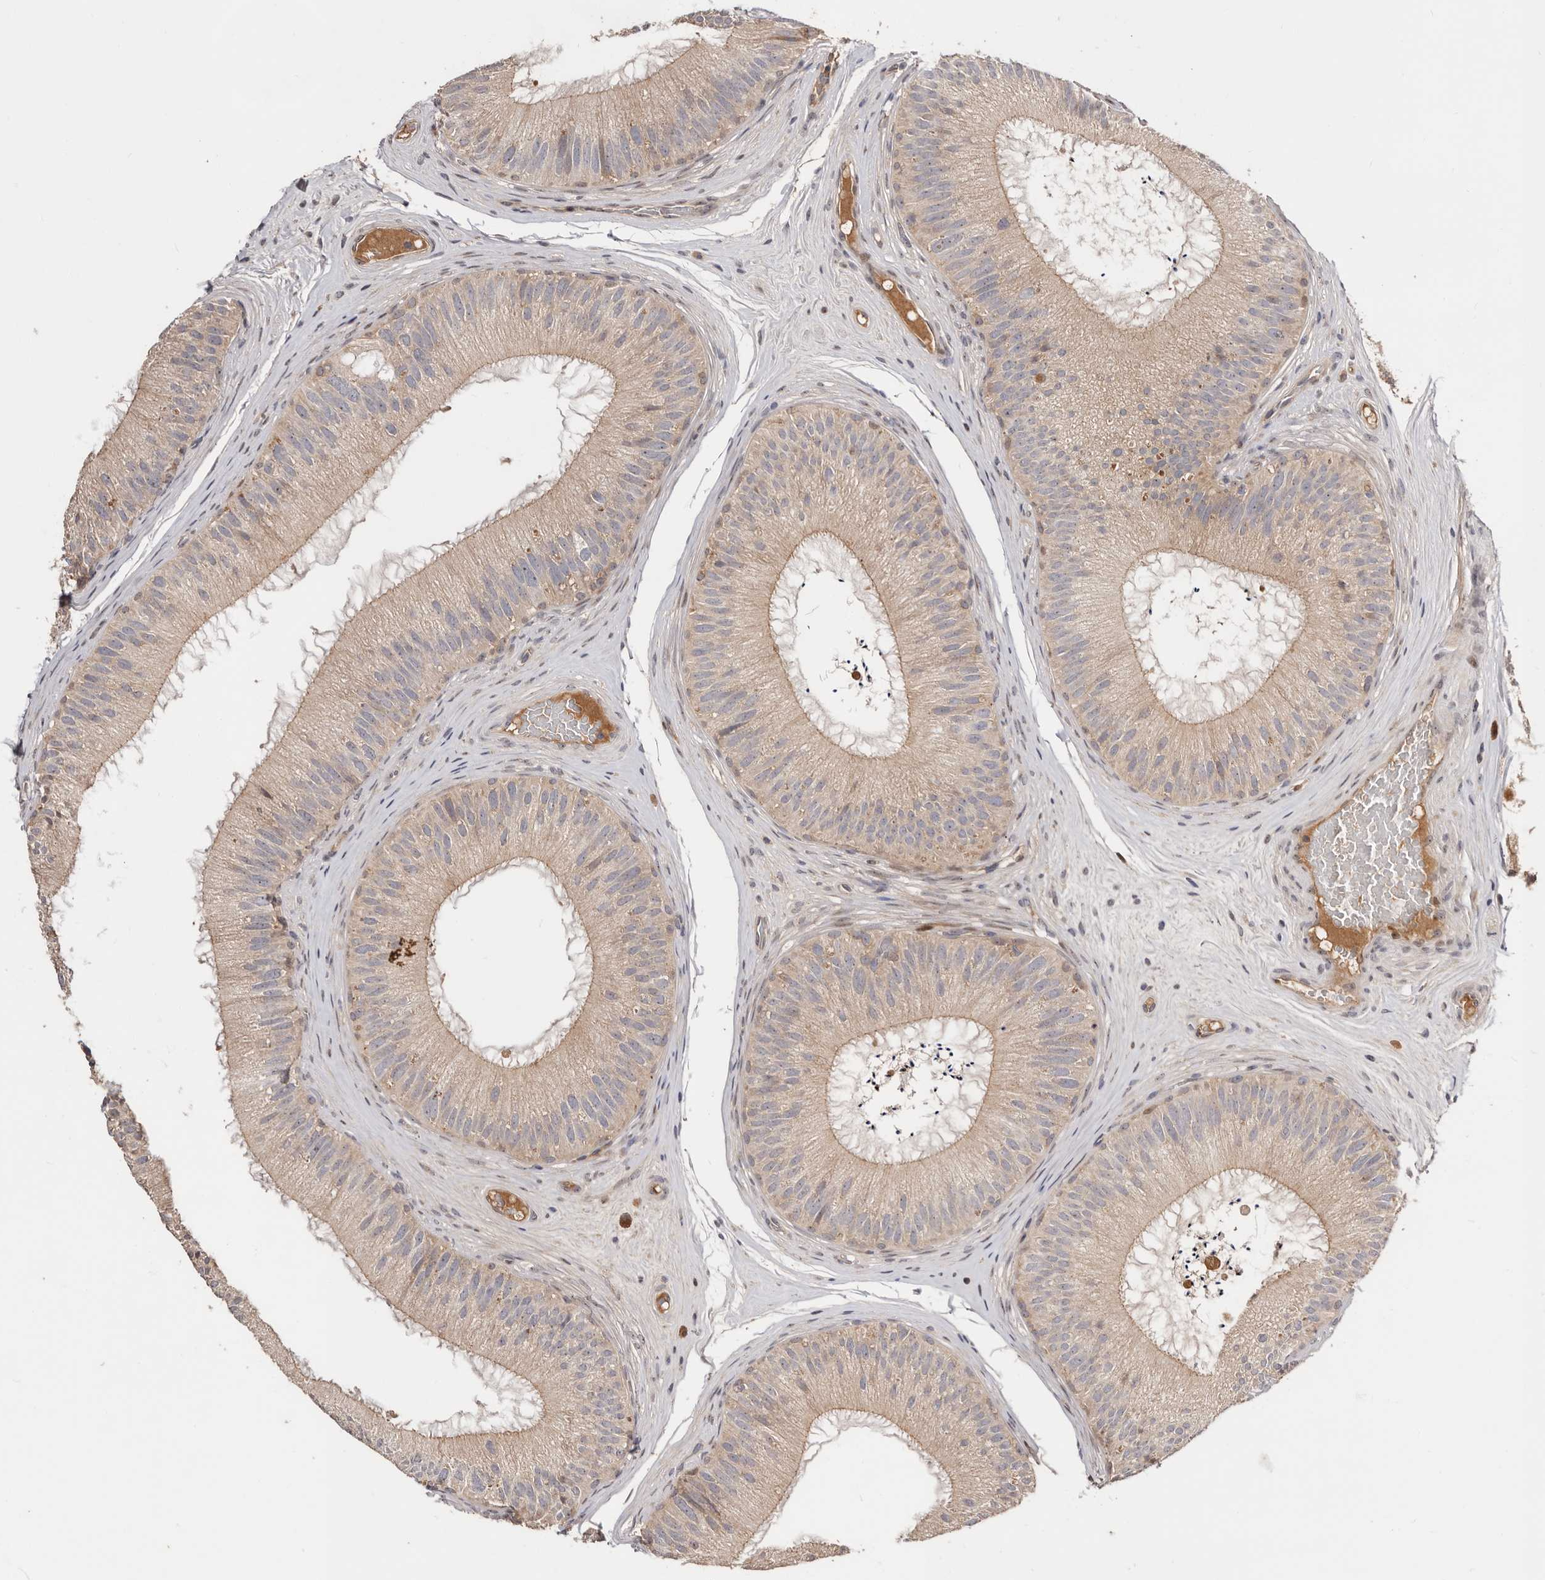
{"staining": {"intensity": "moderate", "quantity": "25%-75%", "location": "cytoplasmic/membranous"}, "tissue": "epididymis", "cell_type": "Glandular cells", "image_type": "normal", "snomed": [{"axis": "morphology", "description": "Normal tissue, NOS"}, {"axis": "topography", "description": "Epididymis"}], "caption": "Glandular cells exhibit medium levels of moderate cytoplasmic/membranous staining in approximately 25%-75% of cells in normal epididymis. The staining was performed using DAB (3,3'-diaminobenzidine) to visualize the protein expression in brown, while the nuclei were stained in blue with hematoxylin (Magnification: 20x).", "gene": "DOP1A", "patient": {"sex": "male", "age": 45}}